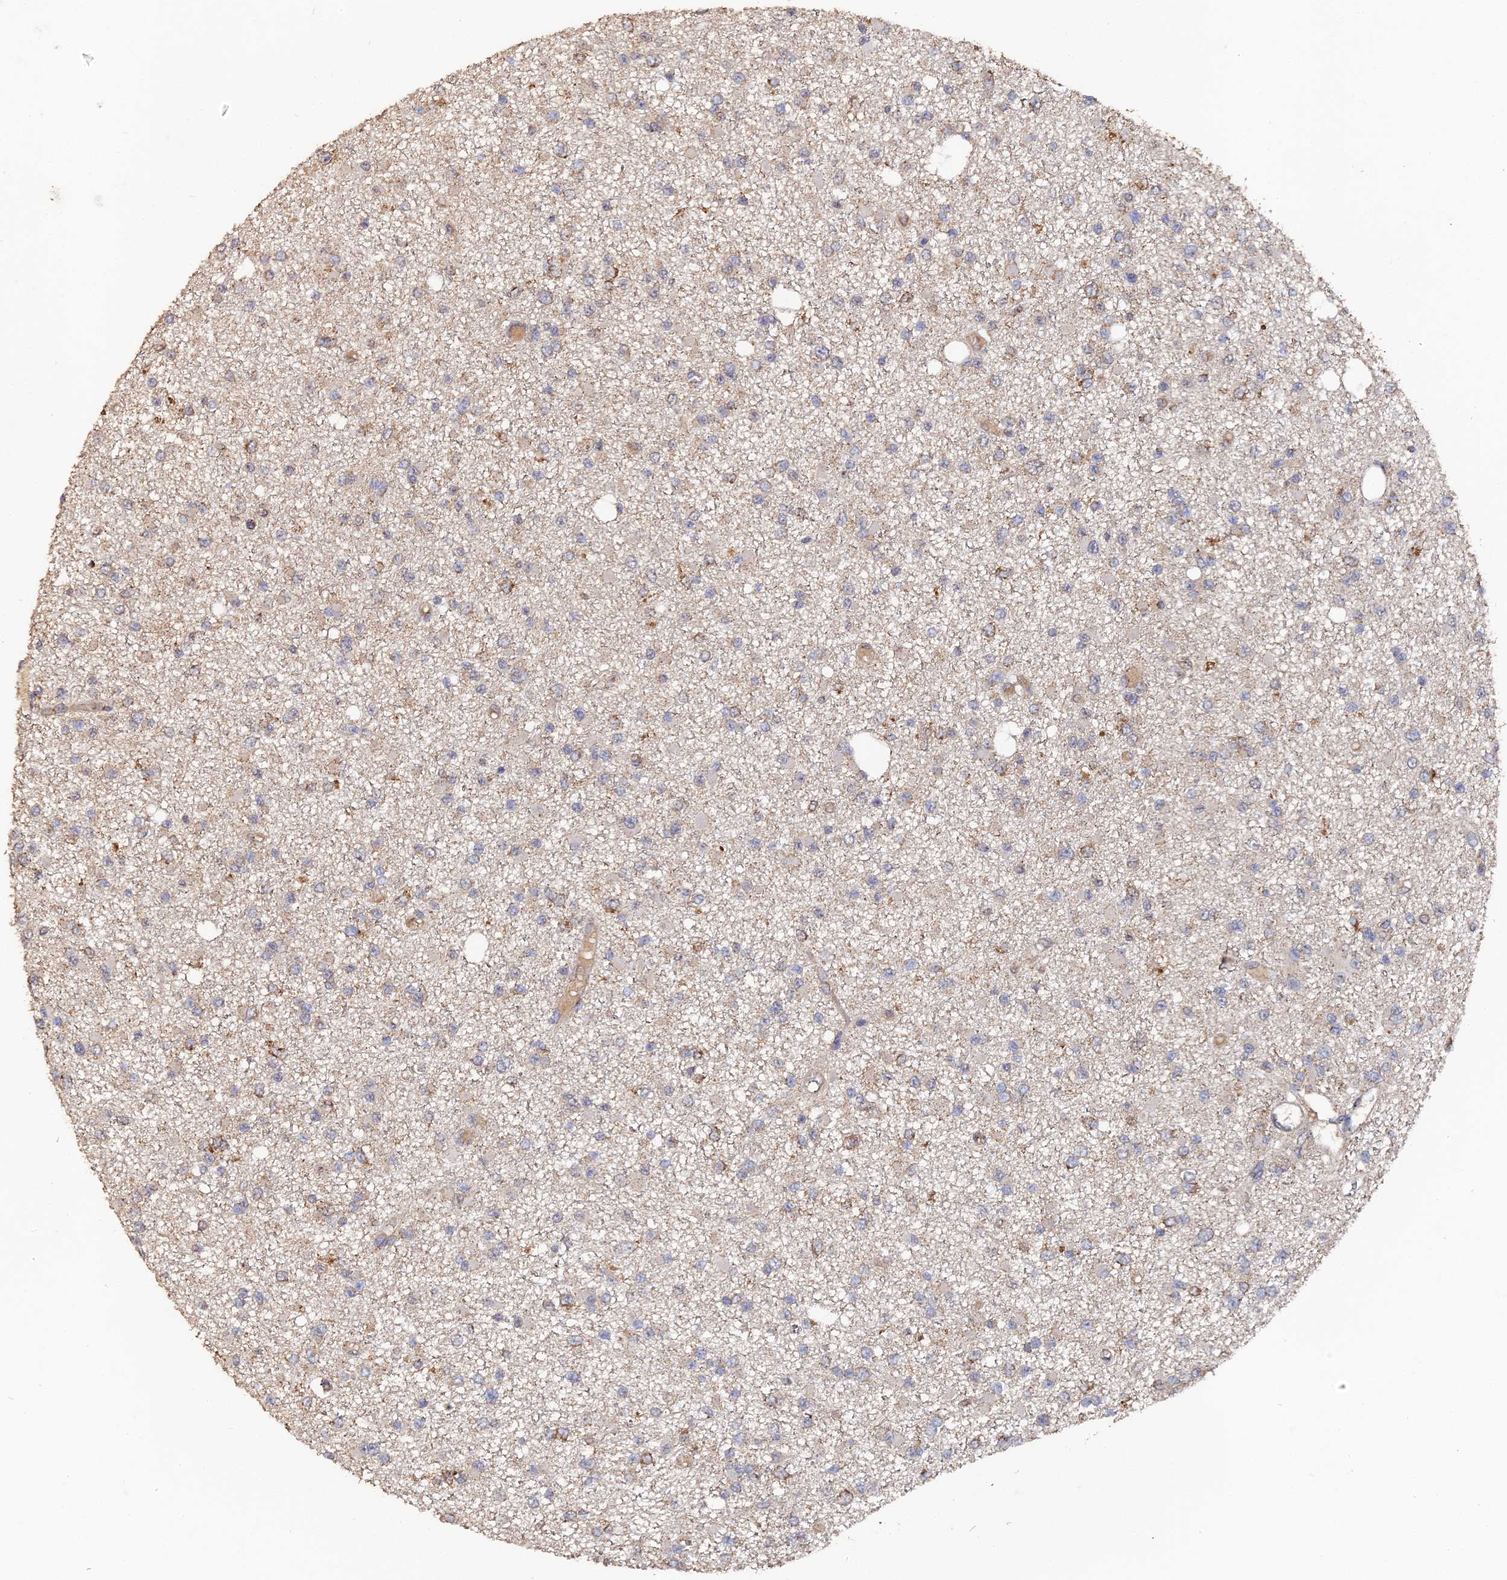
{"staining": {"intensity": "weak", "quantity": "25%-75%", "location": "cytoplasmic/membranous"}, "tissue": "glioma", "cell_type": "Tumor cells", "image_type": "cancer", "snomed": [{"axis": "morphology", "description": "Glioma, malignant, Low grade"}, {"axis": "topography", "description": "Brain"}], "caption": "Immunohistochemical staining of glioma shows low levels of weak cytoplasmic/membranous positivity in approximately 25%-75% of tumor cells.", "gene": "SPANXN4", "patient": {"sex": "female", "age": 22}}